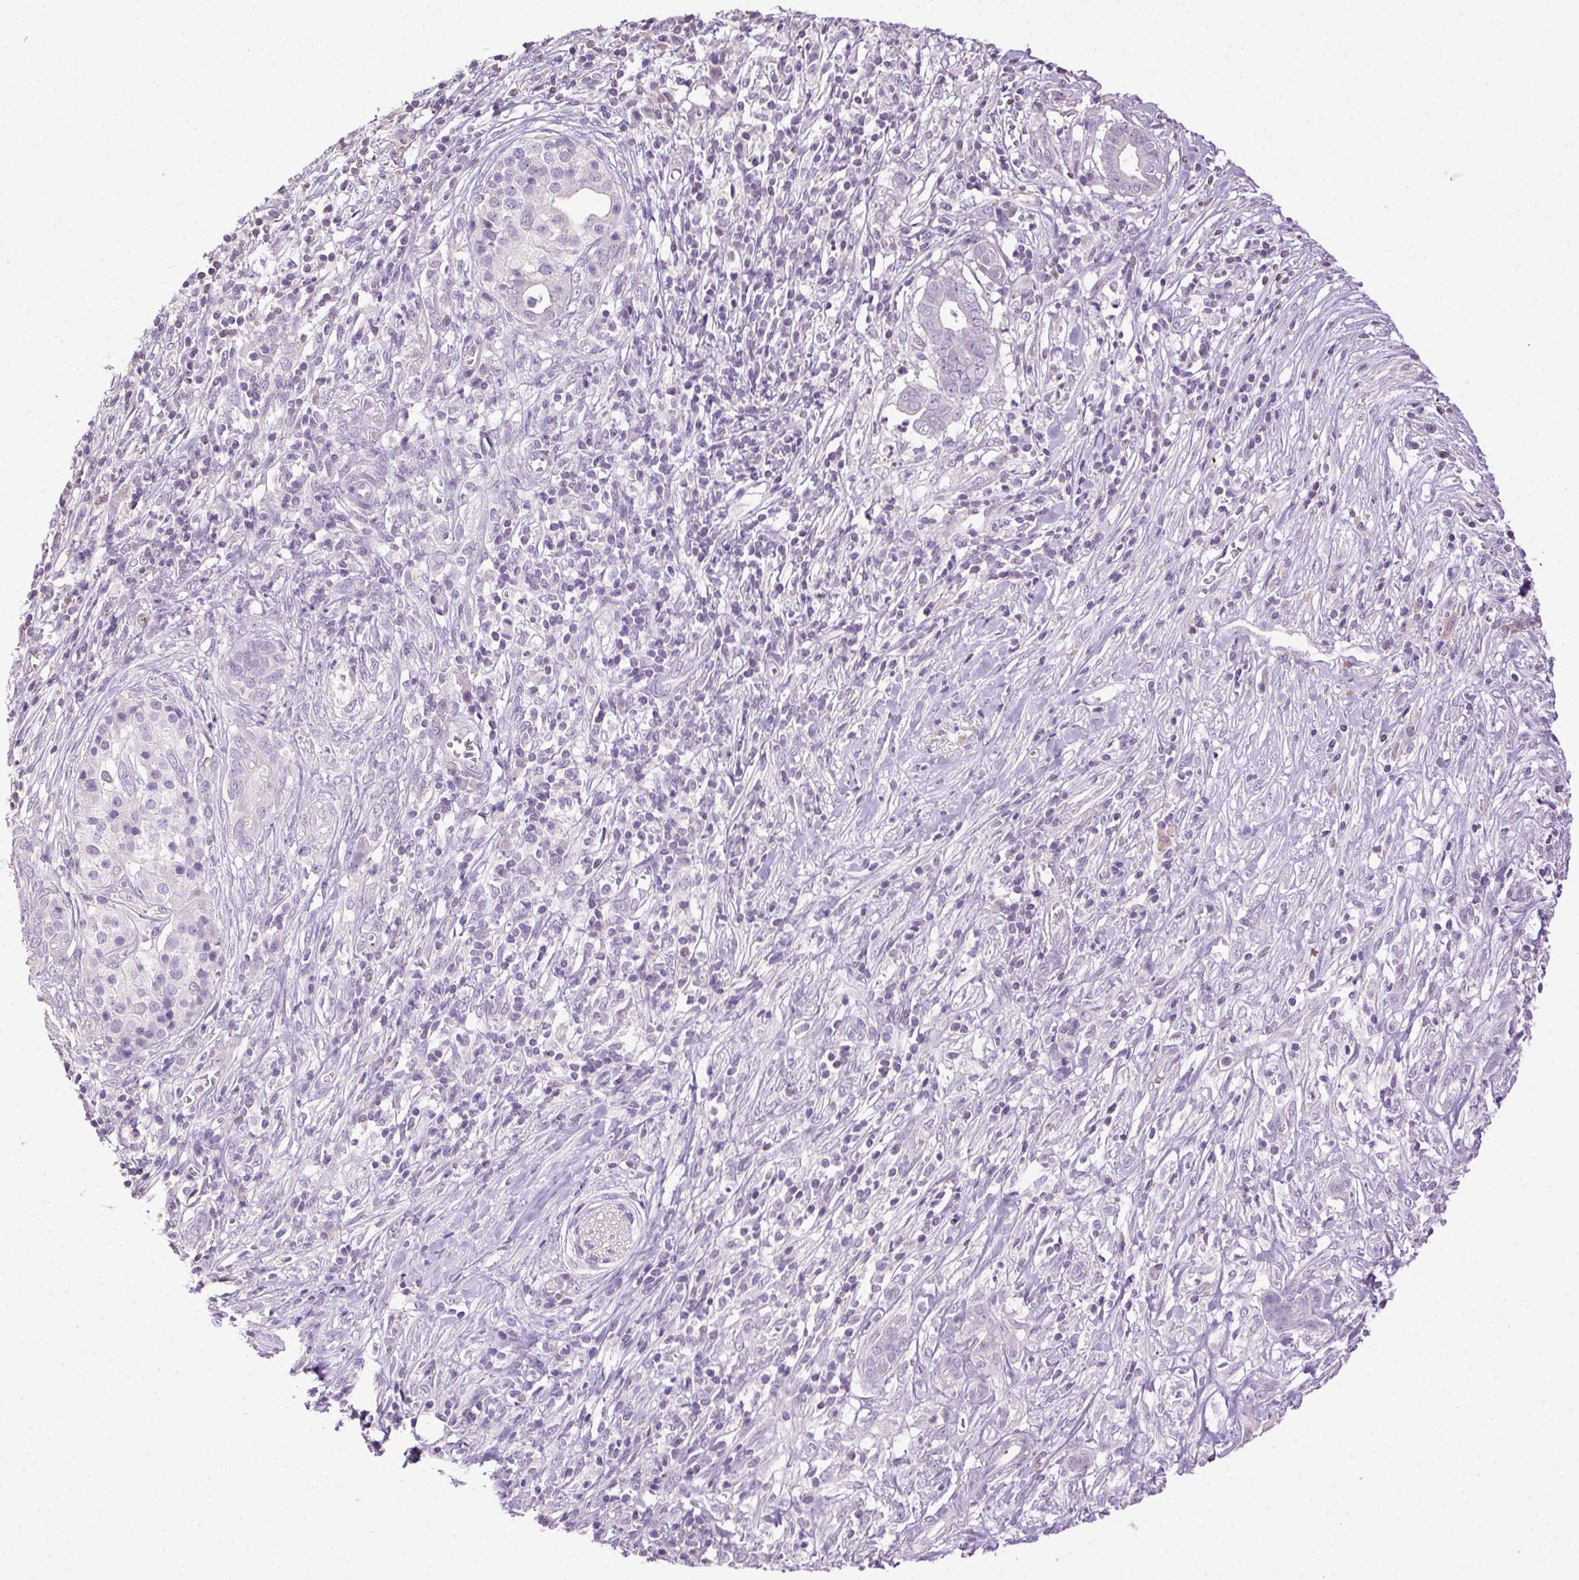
{"staining": {"intensity": "negative", "quantity": "none", "location": "none"}, "tissue": "pancreatic cancer", "cell_type": "Tumor cells", "image_type": "cancer", "snomed": [{"axis": "morphology", "description": "Adenocarcinoma, NOS"}, {"axis": "topography", "description": "Pancreas"}], "caption": "There is no significant staining in tumor cells of pancreatic cancer.", "gene": "SYCE2", "patient": {"sex": "male", "age": 61}}